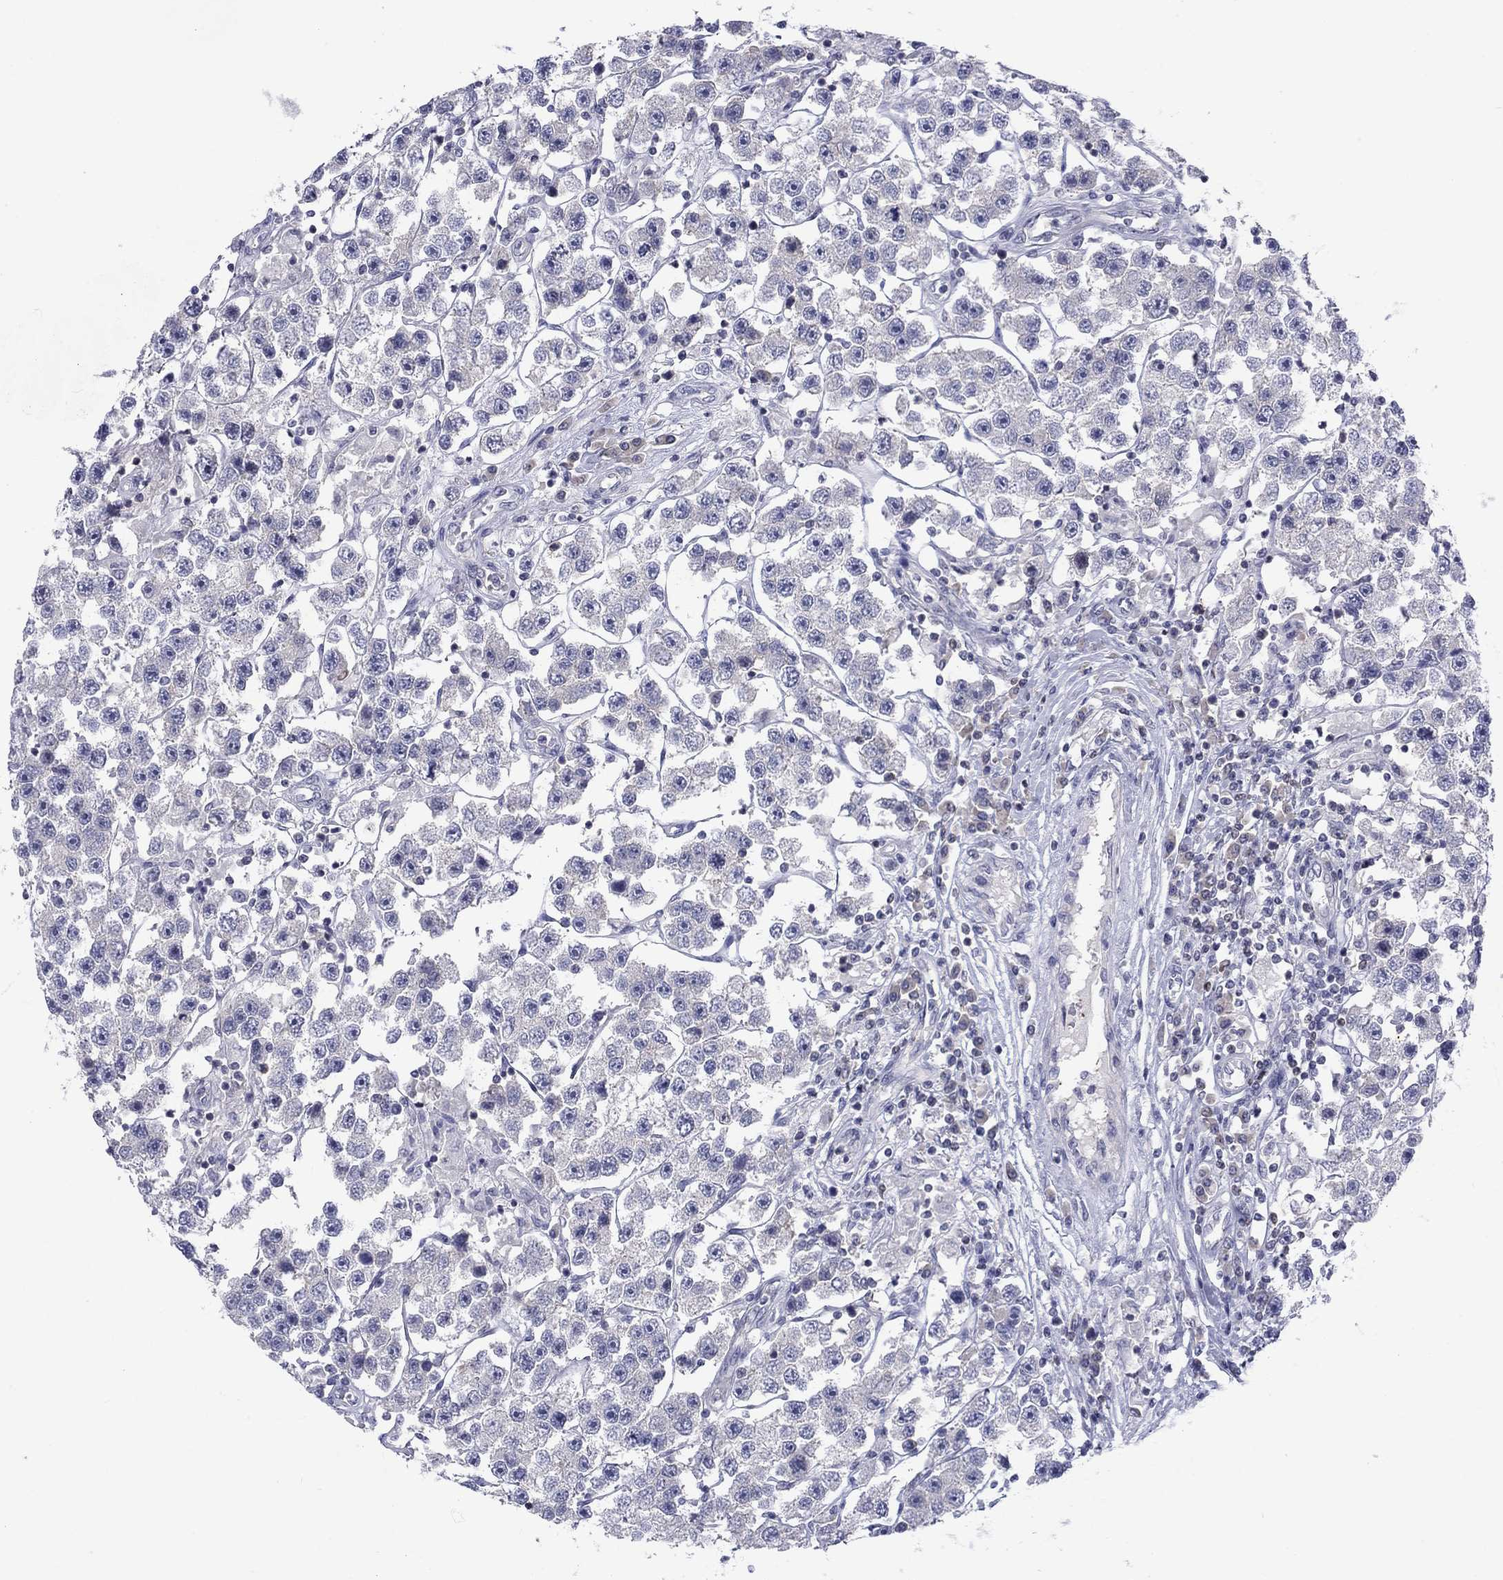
{"staining": {"intensity": "negative", "quantity": "none", "location": "none"}, "tissue": "testis cancer", "cell_type": "Tumor cells", "image_type": "cancer", "snomed": [{"axis": "morphology", "description": "Seminoma, NOS"}, {"axis": "topography", "description": "Testis"}], "caption": "Human testis cancer (seminoma) stained for a protein using IHC exhibits no expression in tumor cells.", "gene": "CACNA1A", "patient": {"sex": "male", "age": 45}}